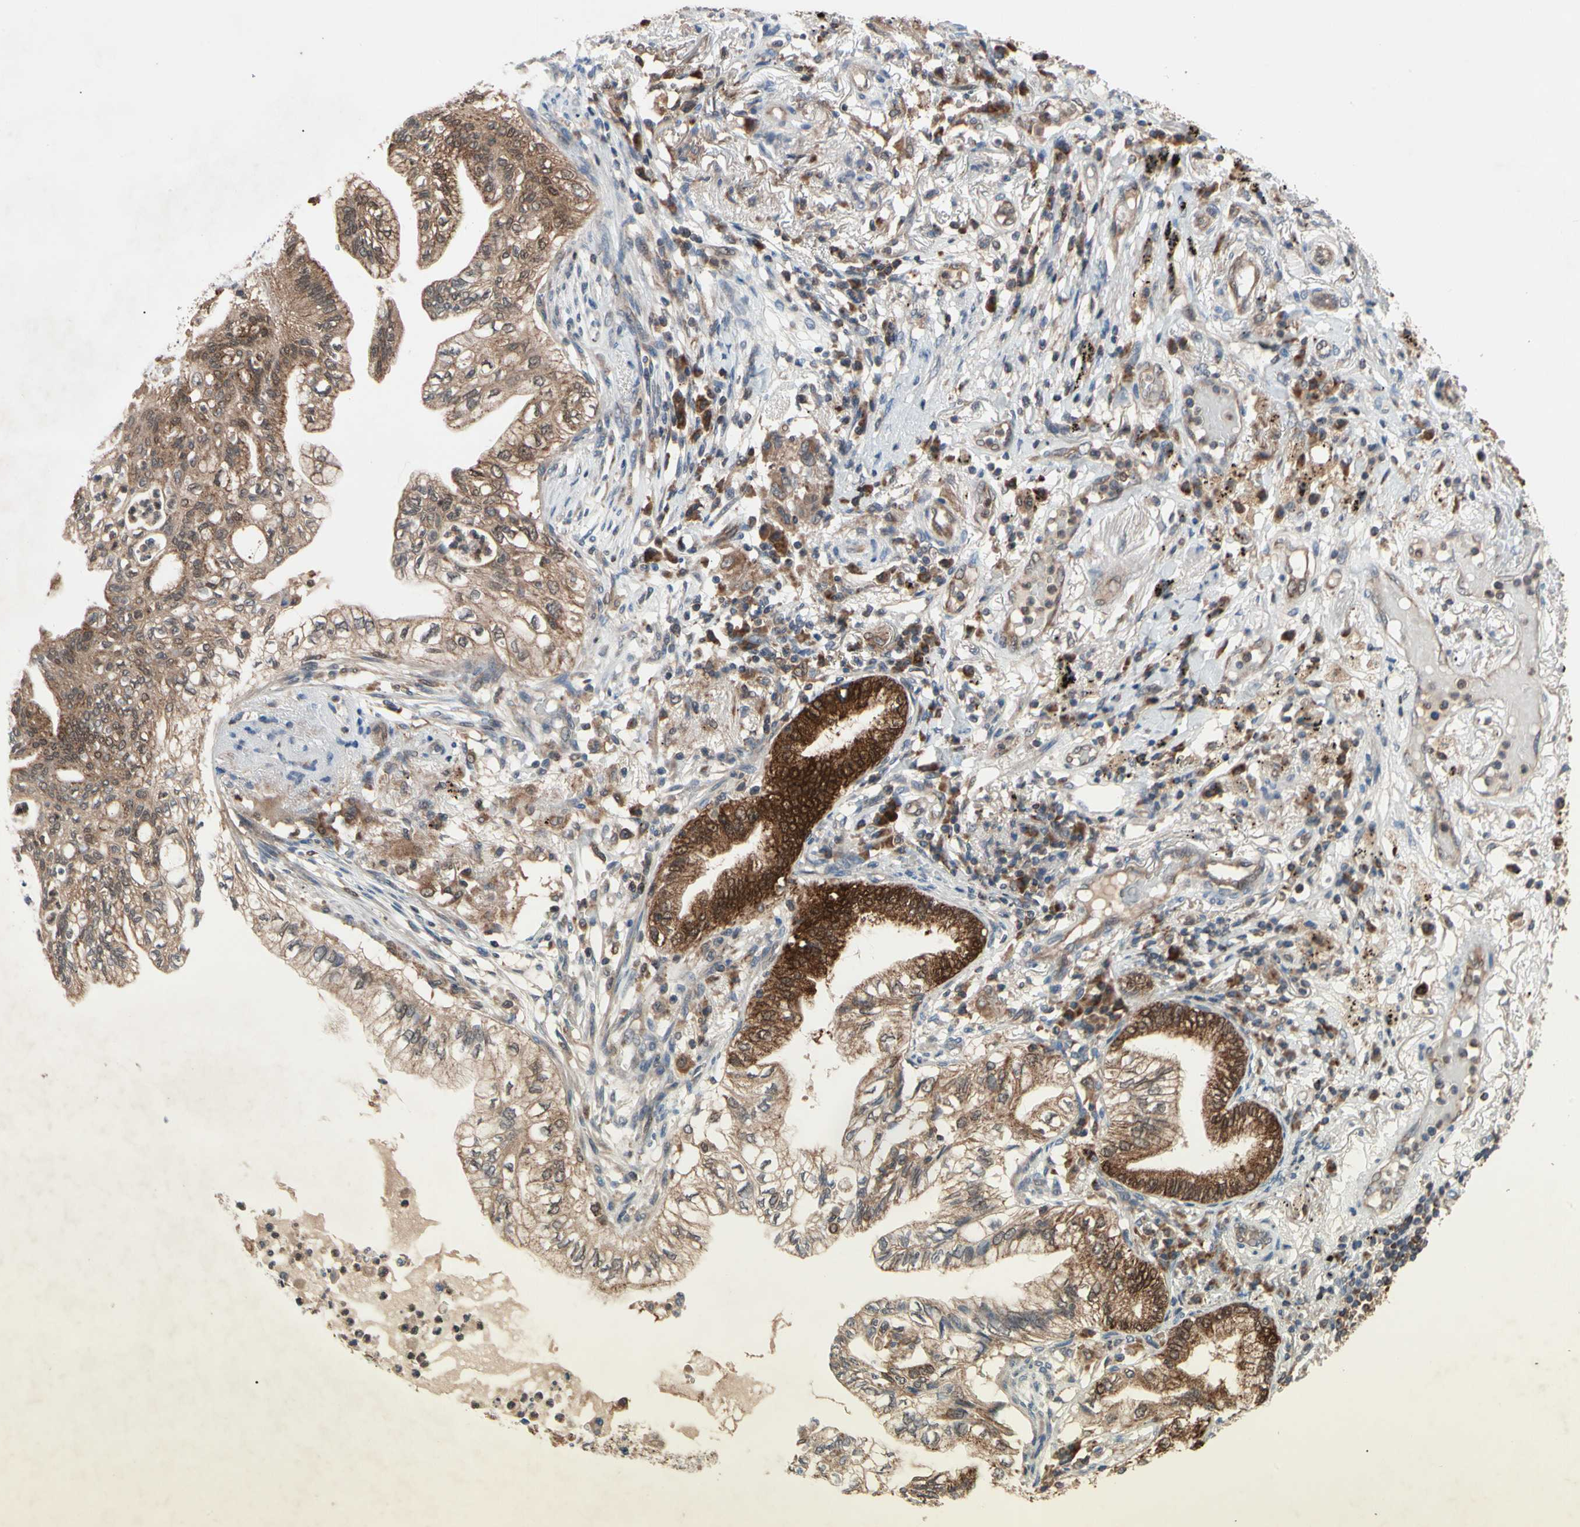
{"staining": {"intensity": "strong", "quantity": ">75%", "location": "cytoplasmic/membranous,nuclear"}, "tissue": "lung cancer", "cell_type": "Tumor cells", "image_type": "cancer", "snomed": [{"axis": "morphology", "description": "Normal tissue, NOS"}, {"axis": "morphology", "description": "Adenocarcinoma, NOS"}, {"axis": "topography", "description": "Bronchus"}, {"axis": "topography", "description": "Lung"}], "caption": "This image reveals immunohistochemistry staining of human lung cancer, with high strong cytoplasmic/membranous and nuclear staining in about >75% of tumor cells.", "gene": "MTHFS", "patient": {"sex": "female", "age": 70}}